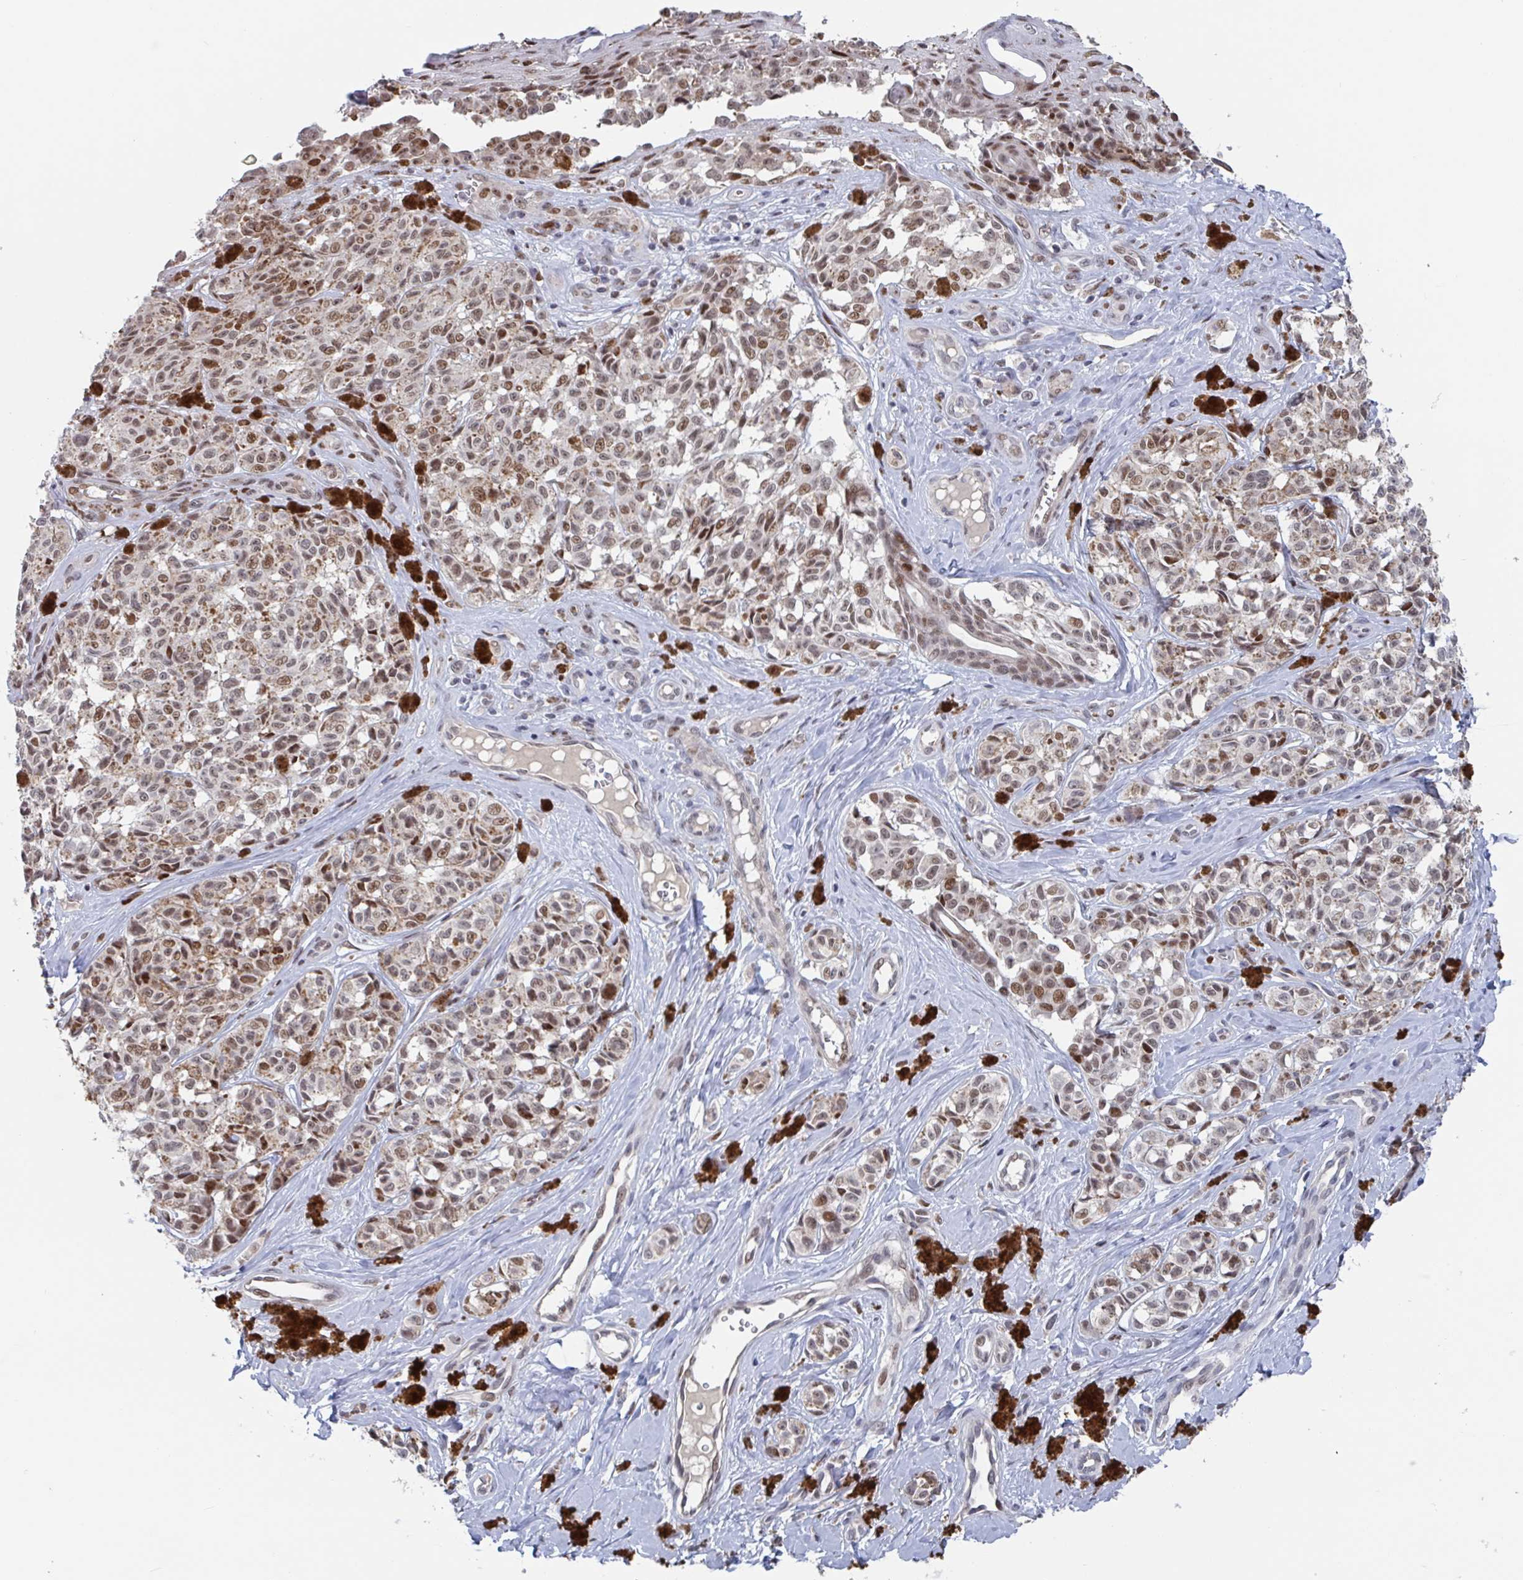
{"staining": {"intensity": "moderate", "quantity": ">75%", "location": "nuclear"}, "tissue": "melanoma", "cell_type": "Tumor cells", "image_type": "cancer", "snomed": [{"axis": "morphology", "description": "Malignant melanoma, NOS"}, {"axis": "topography", "description": "Skin"}], "caption": "This histopathology image reveals immunohistochemistry (IHC) staining of human malignant melanoma, with medium moderate nuclear expression in about >75% of tumor cells.", "gene": "RNF212", "patient": {"sex": "female", "age": 65}}